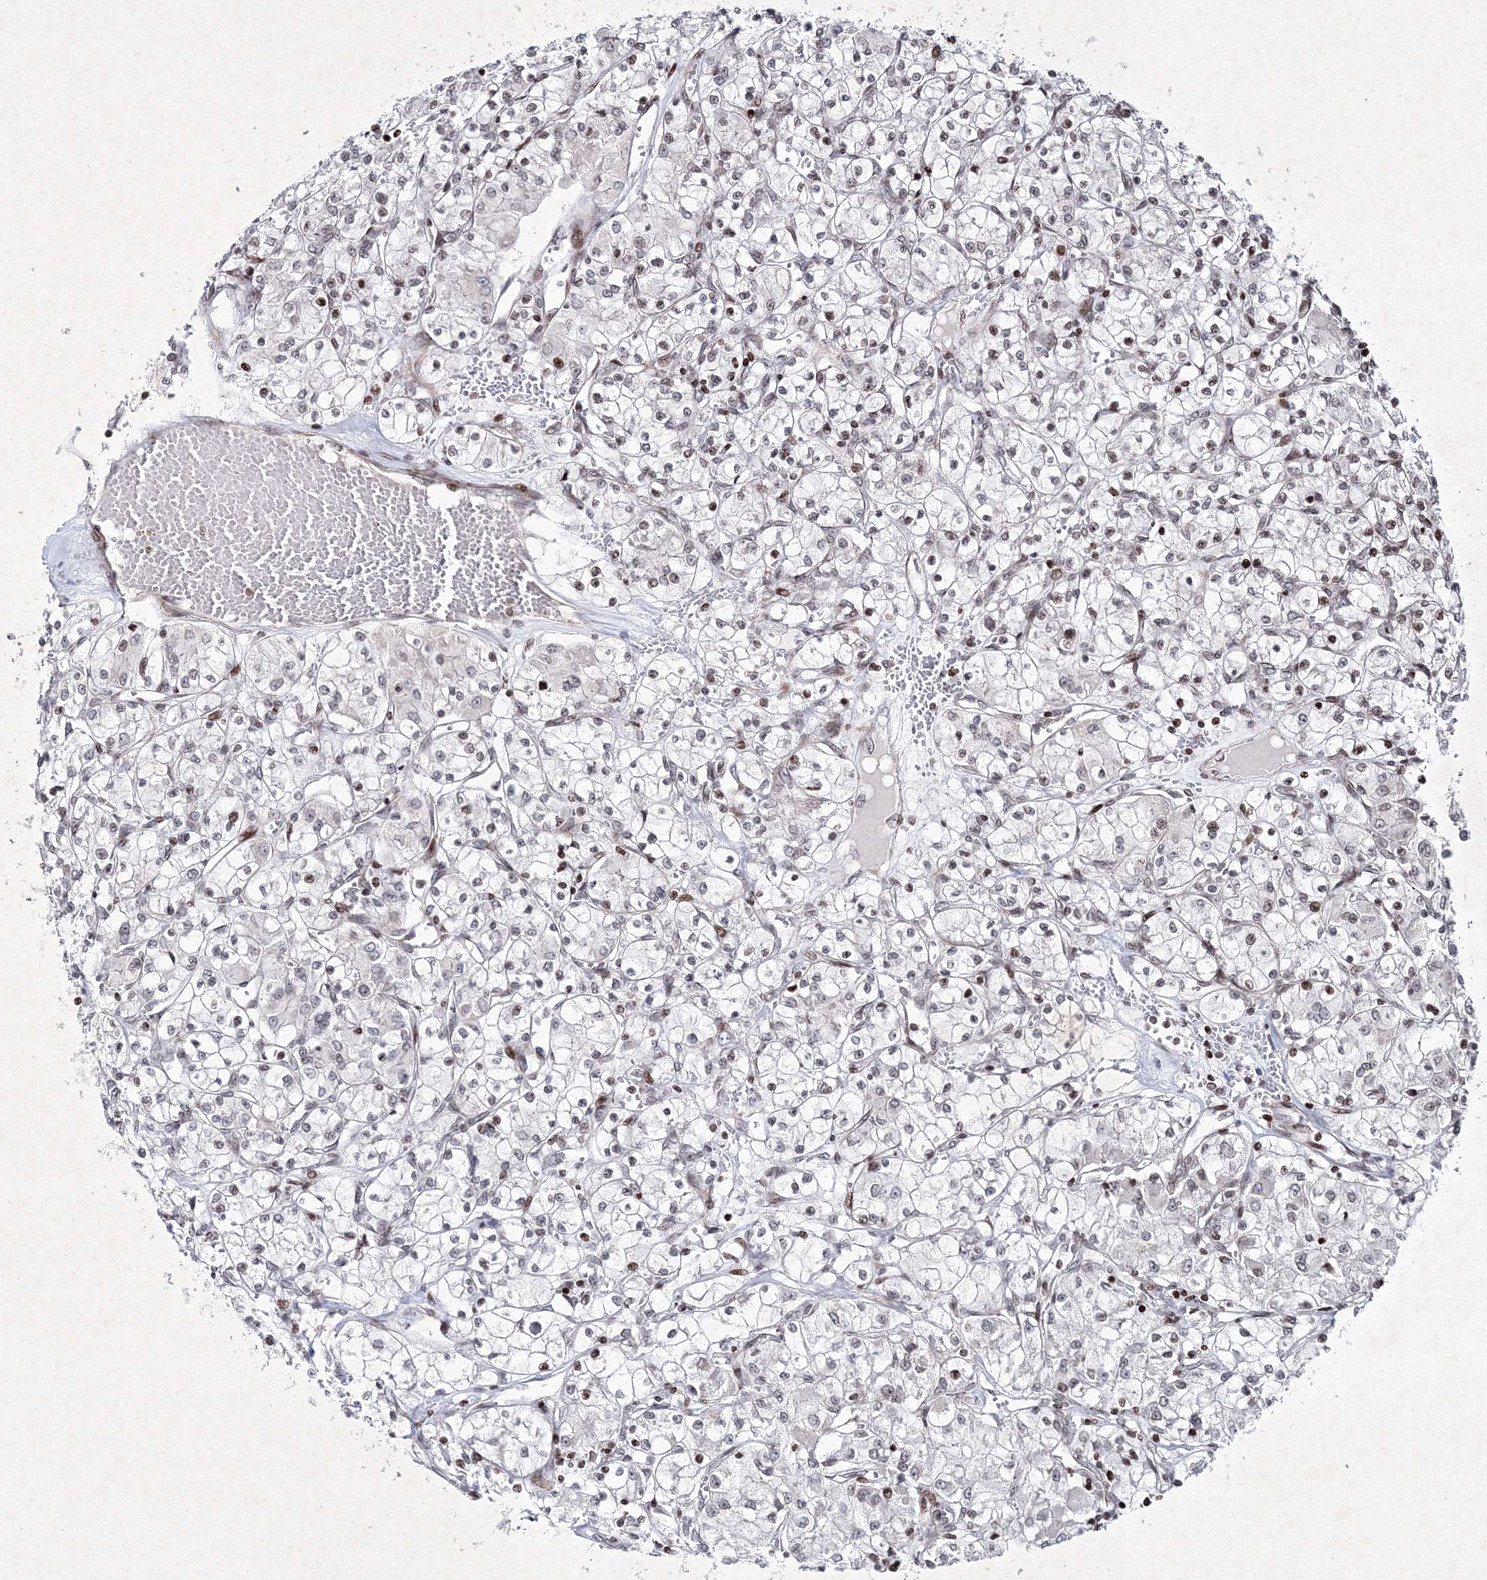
{"staining": {"intensity": "negative", "quantity": "none", "location": "none"}, "tissue": "renal cancer", "cell_type": "Tumor cells", "image_type": "cancer", "snomed": [{"axis": "morphology", "description": "Adenocarcinoma, NOS"}, {"axis": "topography", "description": "Kidney"}], "caption": "Adenocarcinoma (renal) was stained to show a protein in brown. There is no significant staining in tumor cells.", "gene": "SMIM29", "patient": {"sex": "female", "age": 59}}